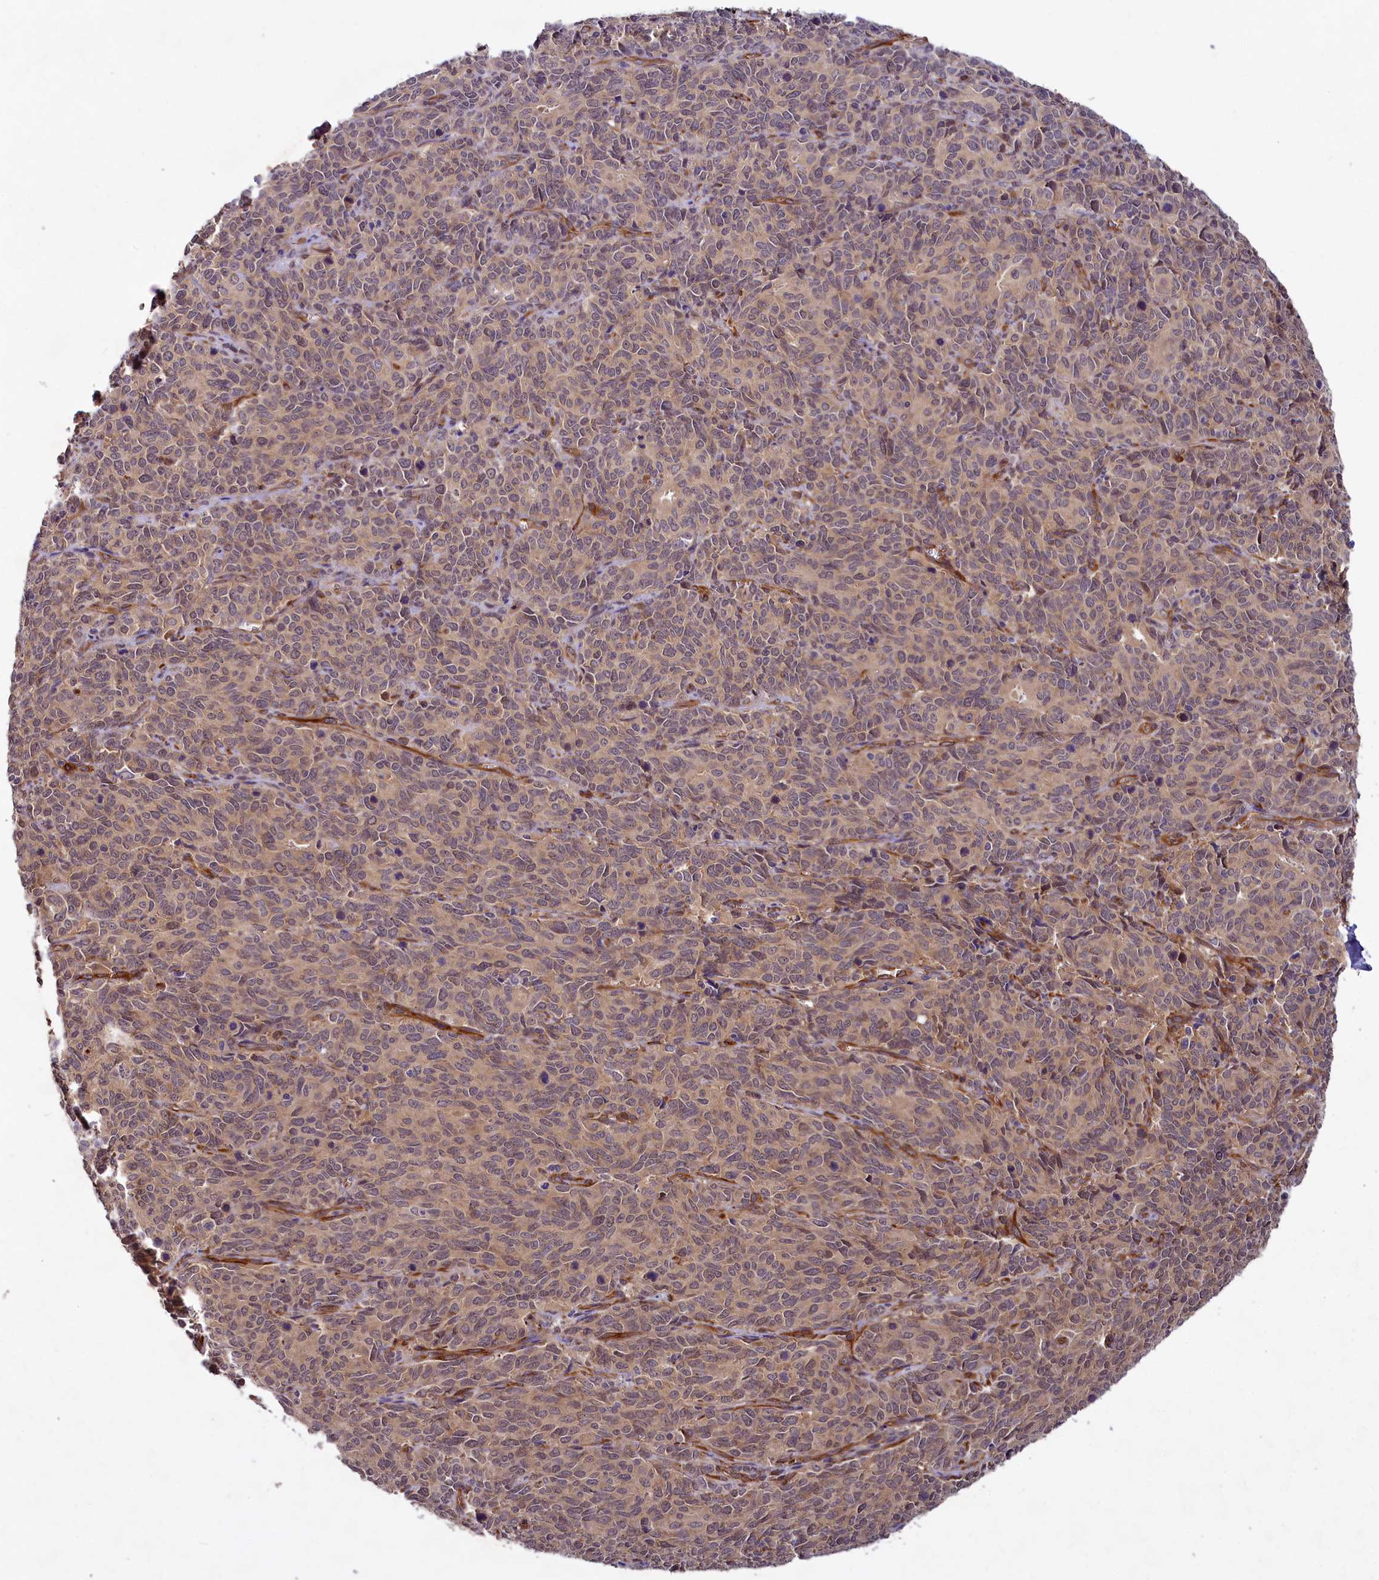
{"staining": {"intensity": "weak", "quantity": ">75%", "location": "cytoplasmic/membranous"}, "tissue": "cervical cancer", "cell_type": "Tumor cells", "image_type": "cancer", "snomed": [{"axis": "morphology", "description": "Squamous cell carcinoma, NOS"}, {"axis": "topography", "description": "Cervix"}], "caption": "Weak cytoplasmic/membranous staining is identified in approximately >75% of tumor cells in cervical squamous cell carcinoma. (Stains: DAB in brown, nuclei in blue, Microscopy: brightfield microscopy at high magnification).", "gene": "PKN2", "patient": {"sex": "female", "age": 60}}